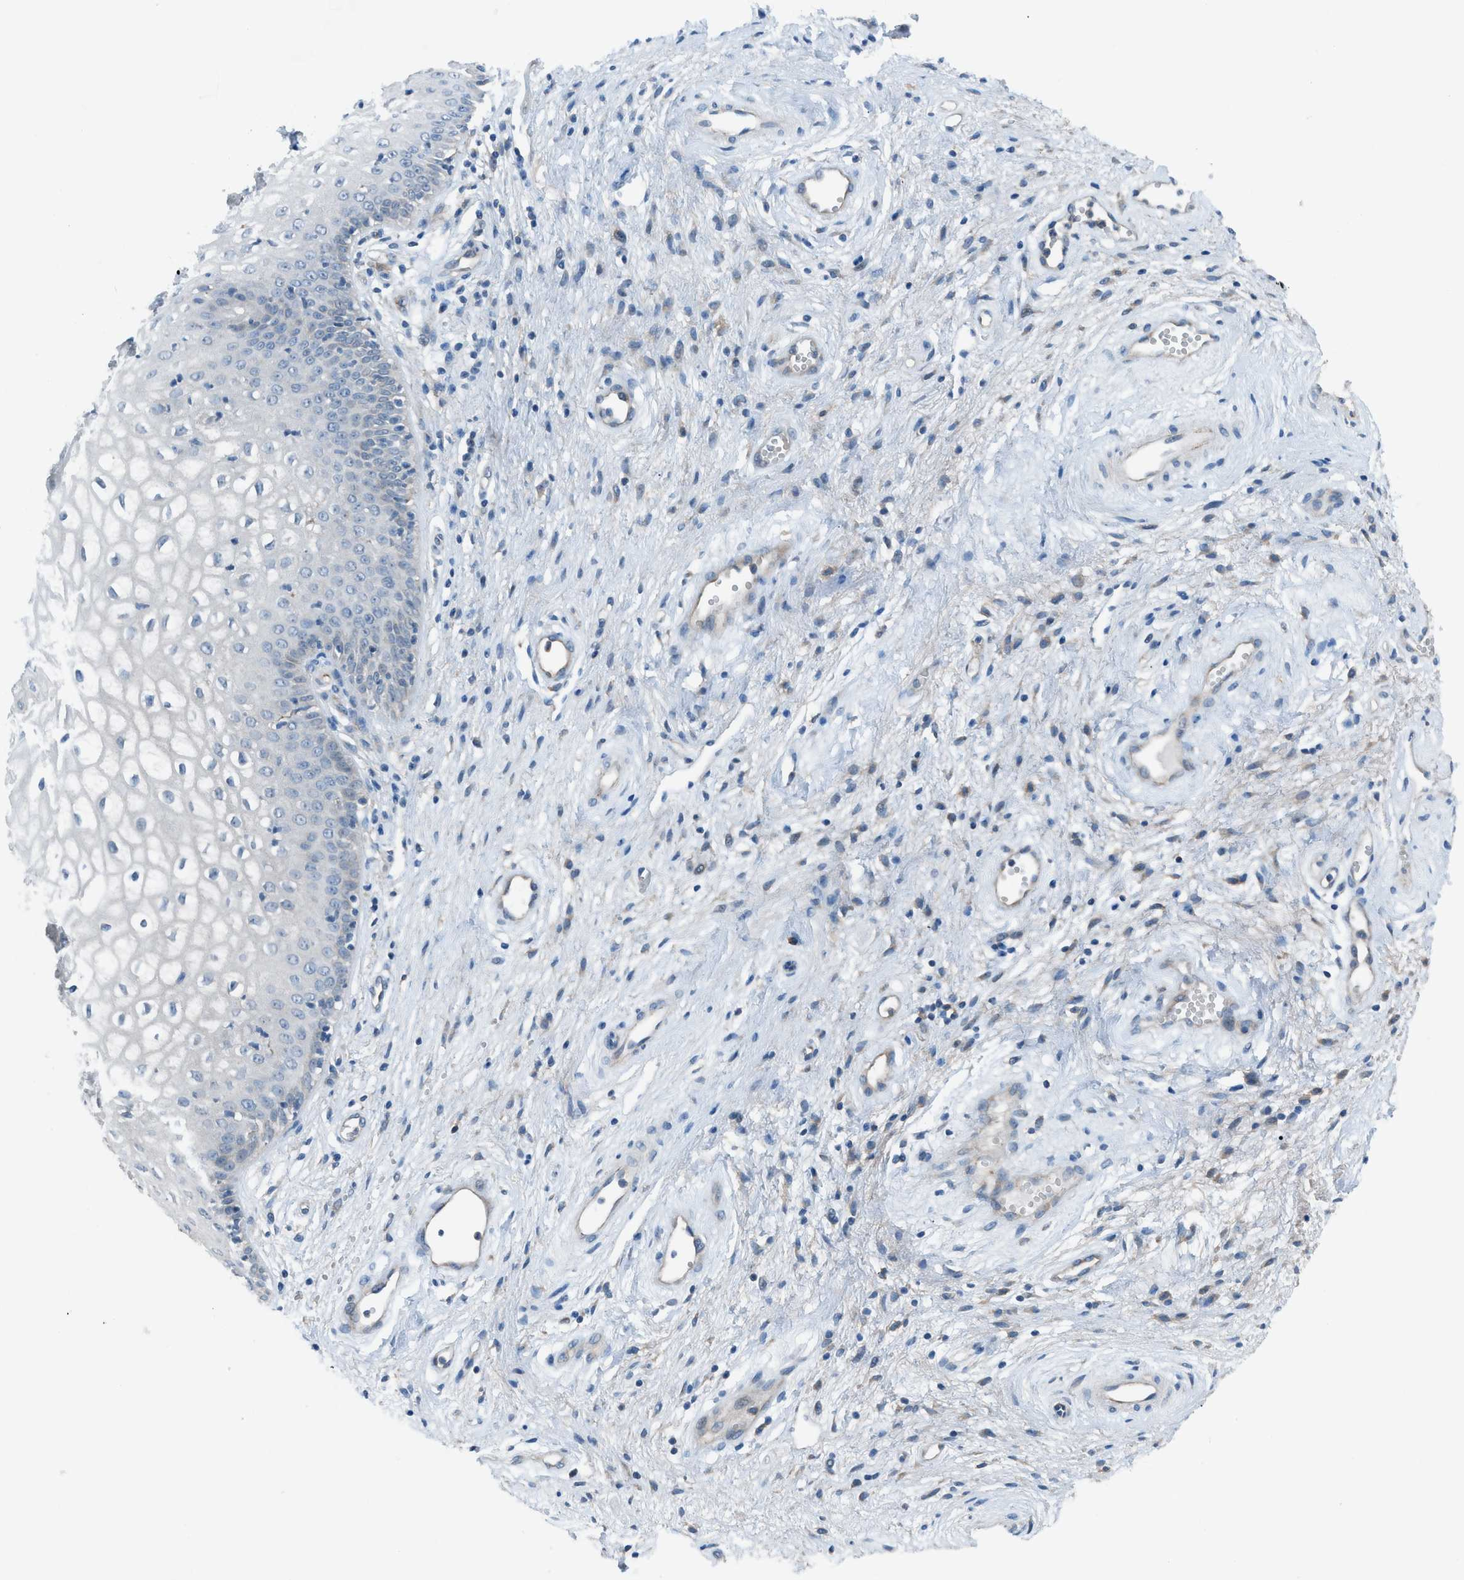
{"staining": {"intensity": "negative", "quantity": "none", "location": "none"}, "tissue": "vagina", "cell_type": "Squamous epithelial cells", "image_type": "normal", "snomed": [{"axis": "morphology", "description": "Normal tissue, NOS"}, {"axis": "topography", "description": "Vagina"}], "caption": "IHC histopathology image of benign vagina: human vagina stained with DAB (3,3'-diaminobenzidine) shows no significant protein positivity in squamous epithelial cells. (Immunohistochemistry (ihc), brightfield microscopy, high magnification).", "gene": "HEG1", "patient": {"sex": "female", "age": 34}}